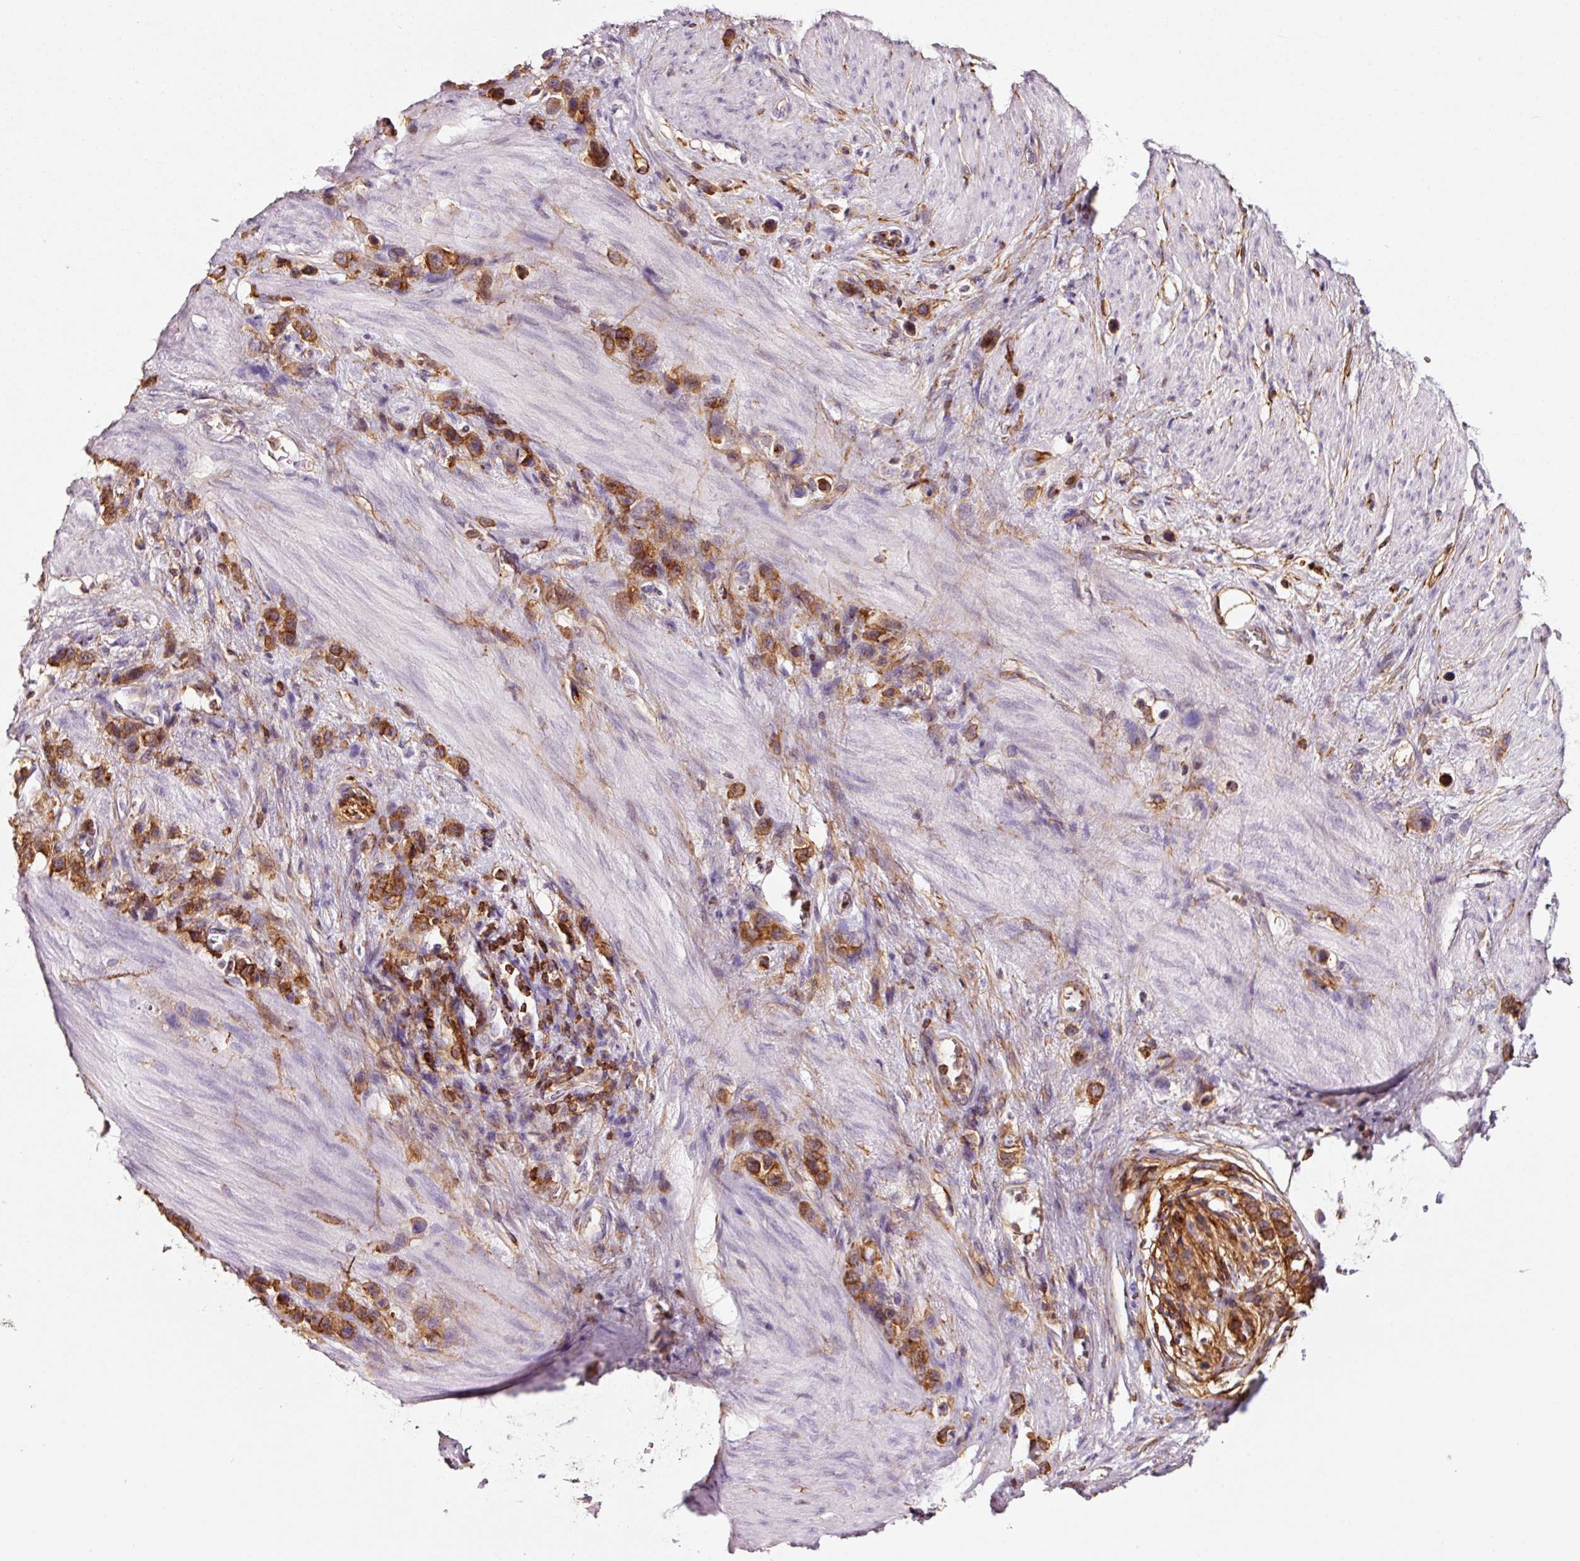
{"staining": {"intensity": "moderate", "quantity": ">75%", "location": "cytoplasmic/membranous"}, "tissue": "stomach cancer", "cell_type": "Tumor cells", "image_type": "cancer", "snomed": [{"axis": "morphology", "description": "Adenocarcinoma, NOS"}, {"axis": "topography", "description": "Stomach"}], "caption": "IHC (DAB (3,3'-diaminobenzidine)) staining of stomach cancer (adenocarcinoma) shows moderate cytoplasmic/membranous protein positivity in about >75% of tumor cells.", "gene": "ADD3", "patient": {"sex": "female", "age": 65}}